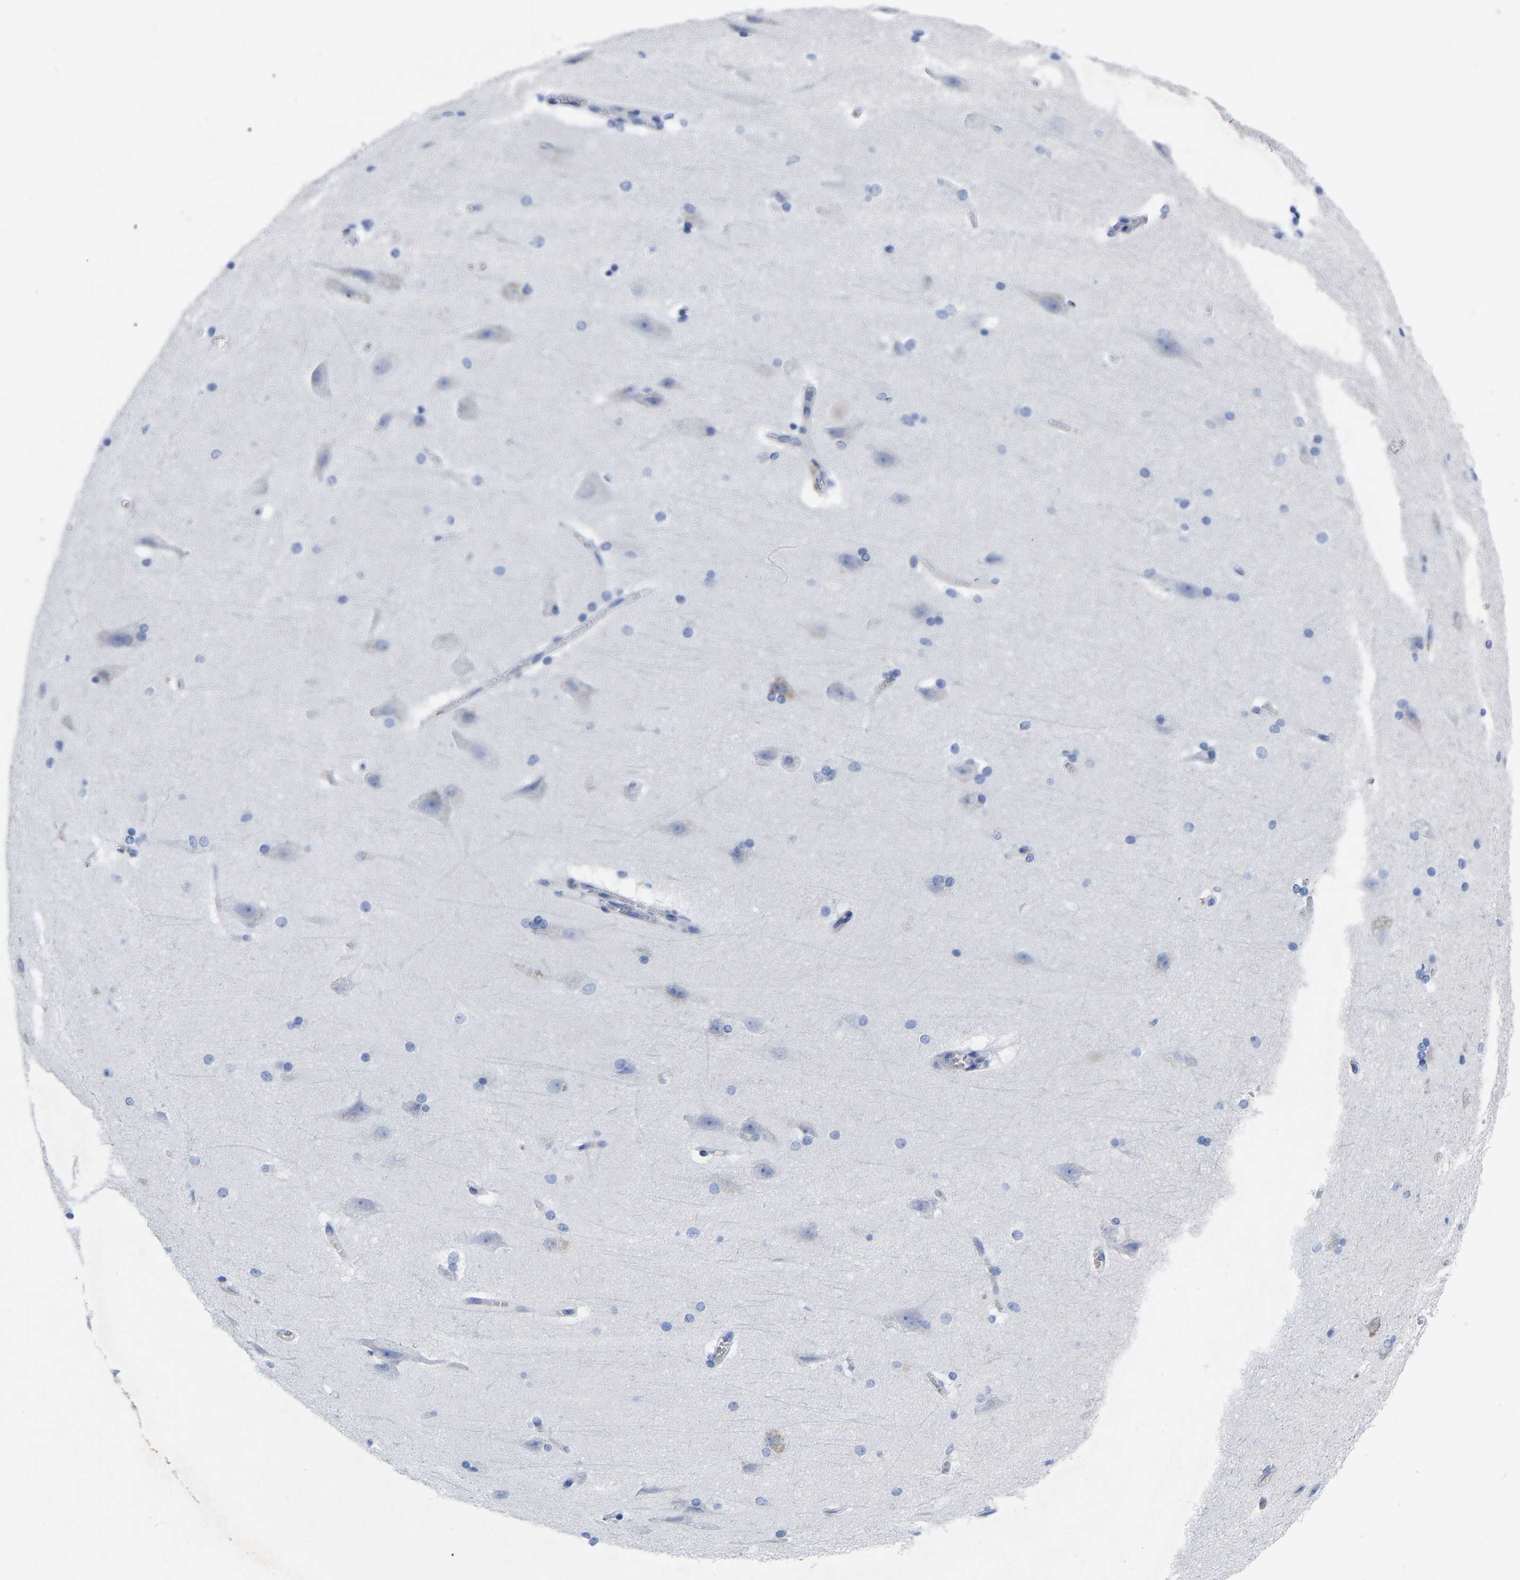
{"staining": {"intensity": "negative", "quantity": "none", "location": "none"}, "tissue": "cerebral cortex", "cell_type": "Endothelial cells", "image_type": "normal", "snomed": [{"axis": "morphology", "description": "Normal tissue, NOS"}, {"axis": "topography", "description": "Cerebral cortex"}, {"axis": "topography", "description": "Hippocampus"}], "caption": "Immunohistochemistry (IHC) image of unremarkable cerebral cortex: human cerebral cortex stained with DAB exhibits no significant protein expression in endothelial cells. (IHC, brightfield microscopy, high magnification).", "gene": "GDF3", "patient": {"sex": "female", "age": 19}}